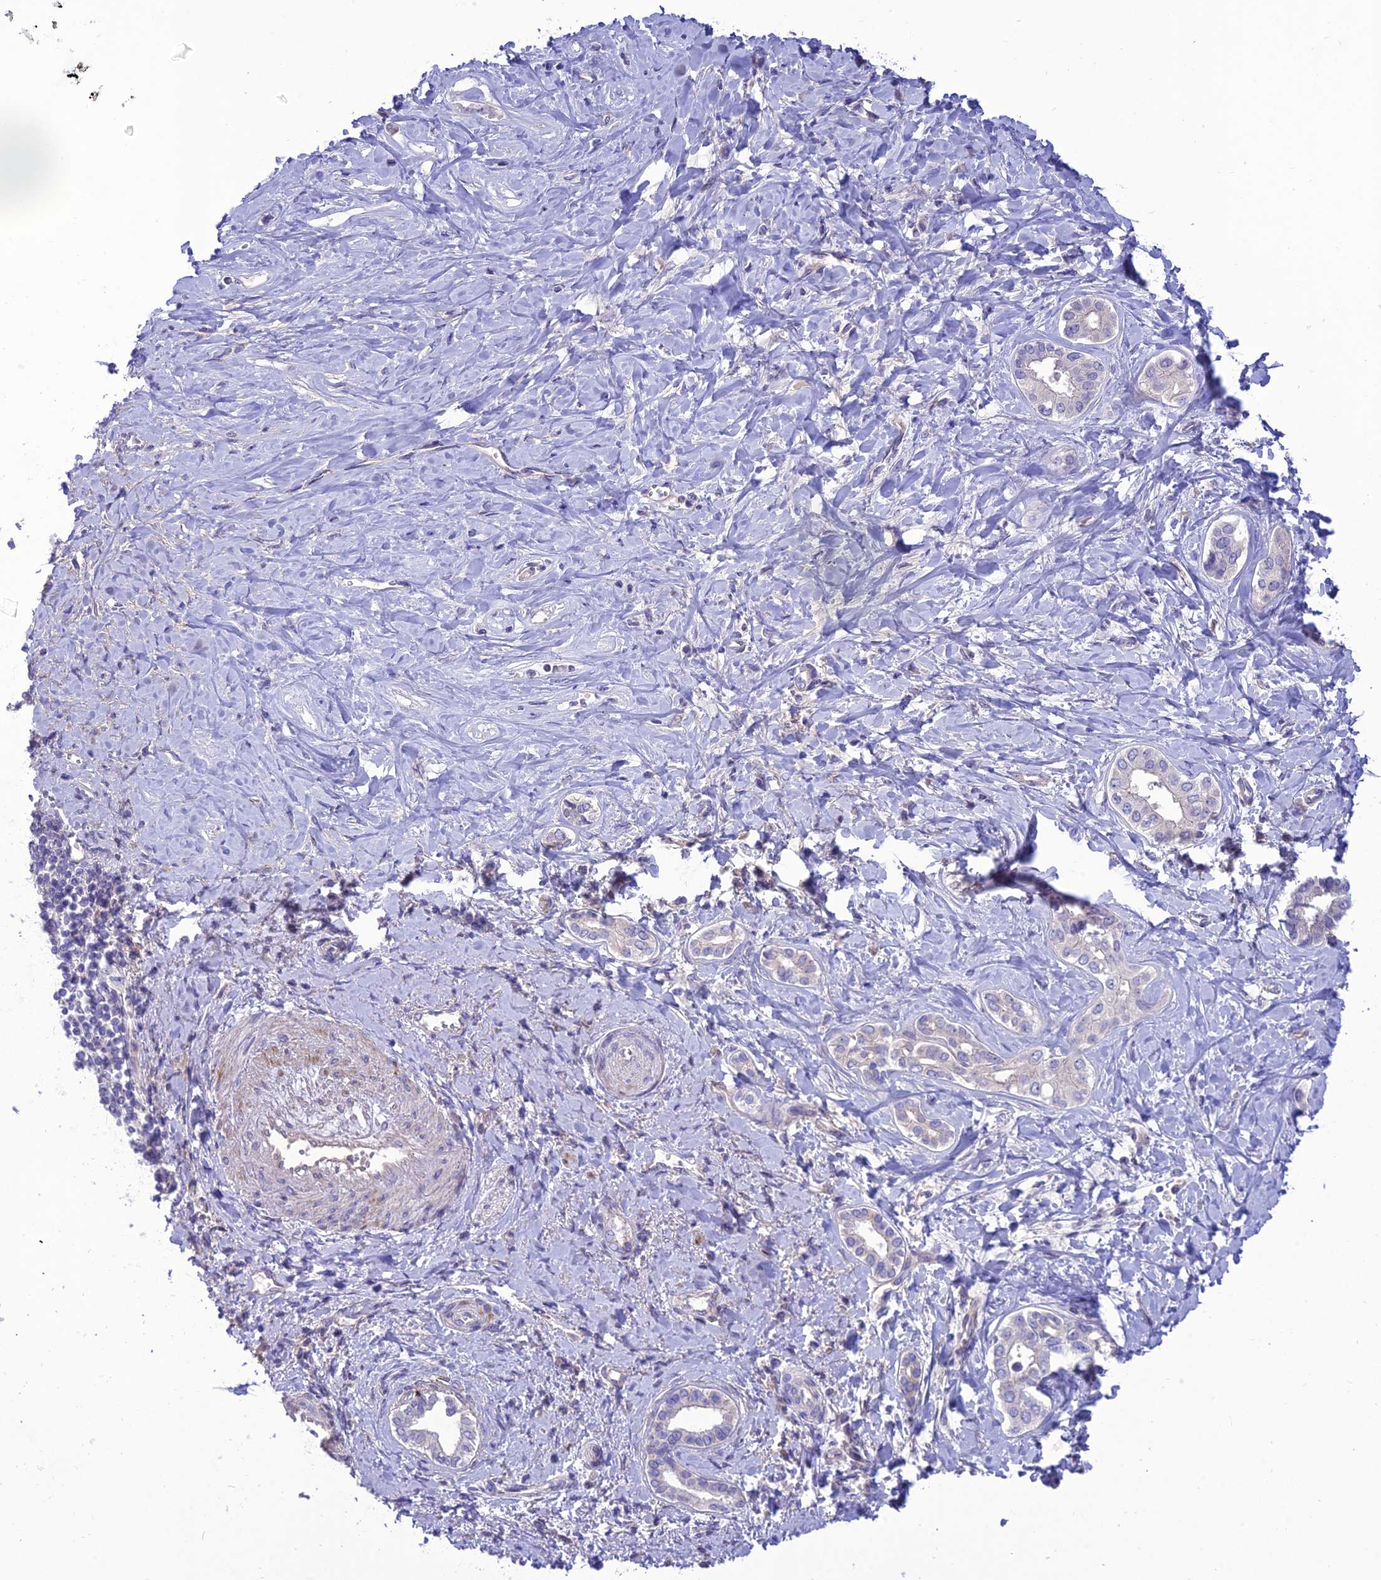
{"staining": {"intensity": "negative", "quantity": "none", "location": "none"}, "tissue": "liver cancer", "cell_type": "Tumor cells", "image_type": "cancer", "snomed": [{"axis": "morphology", "description": "Cholangiocarcinoma"}, {"axis": "topography", "description": "Liver"}], "caption": "Immunohistochemical staining of liver cholangiocarcinoma displays no significant staining in tumor cells. (DAB IHC visualized using brightfield microscopy, high magnification).", "gene": "TEKT3", "patient": {"sex": "female", "age": 77}}